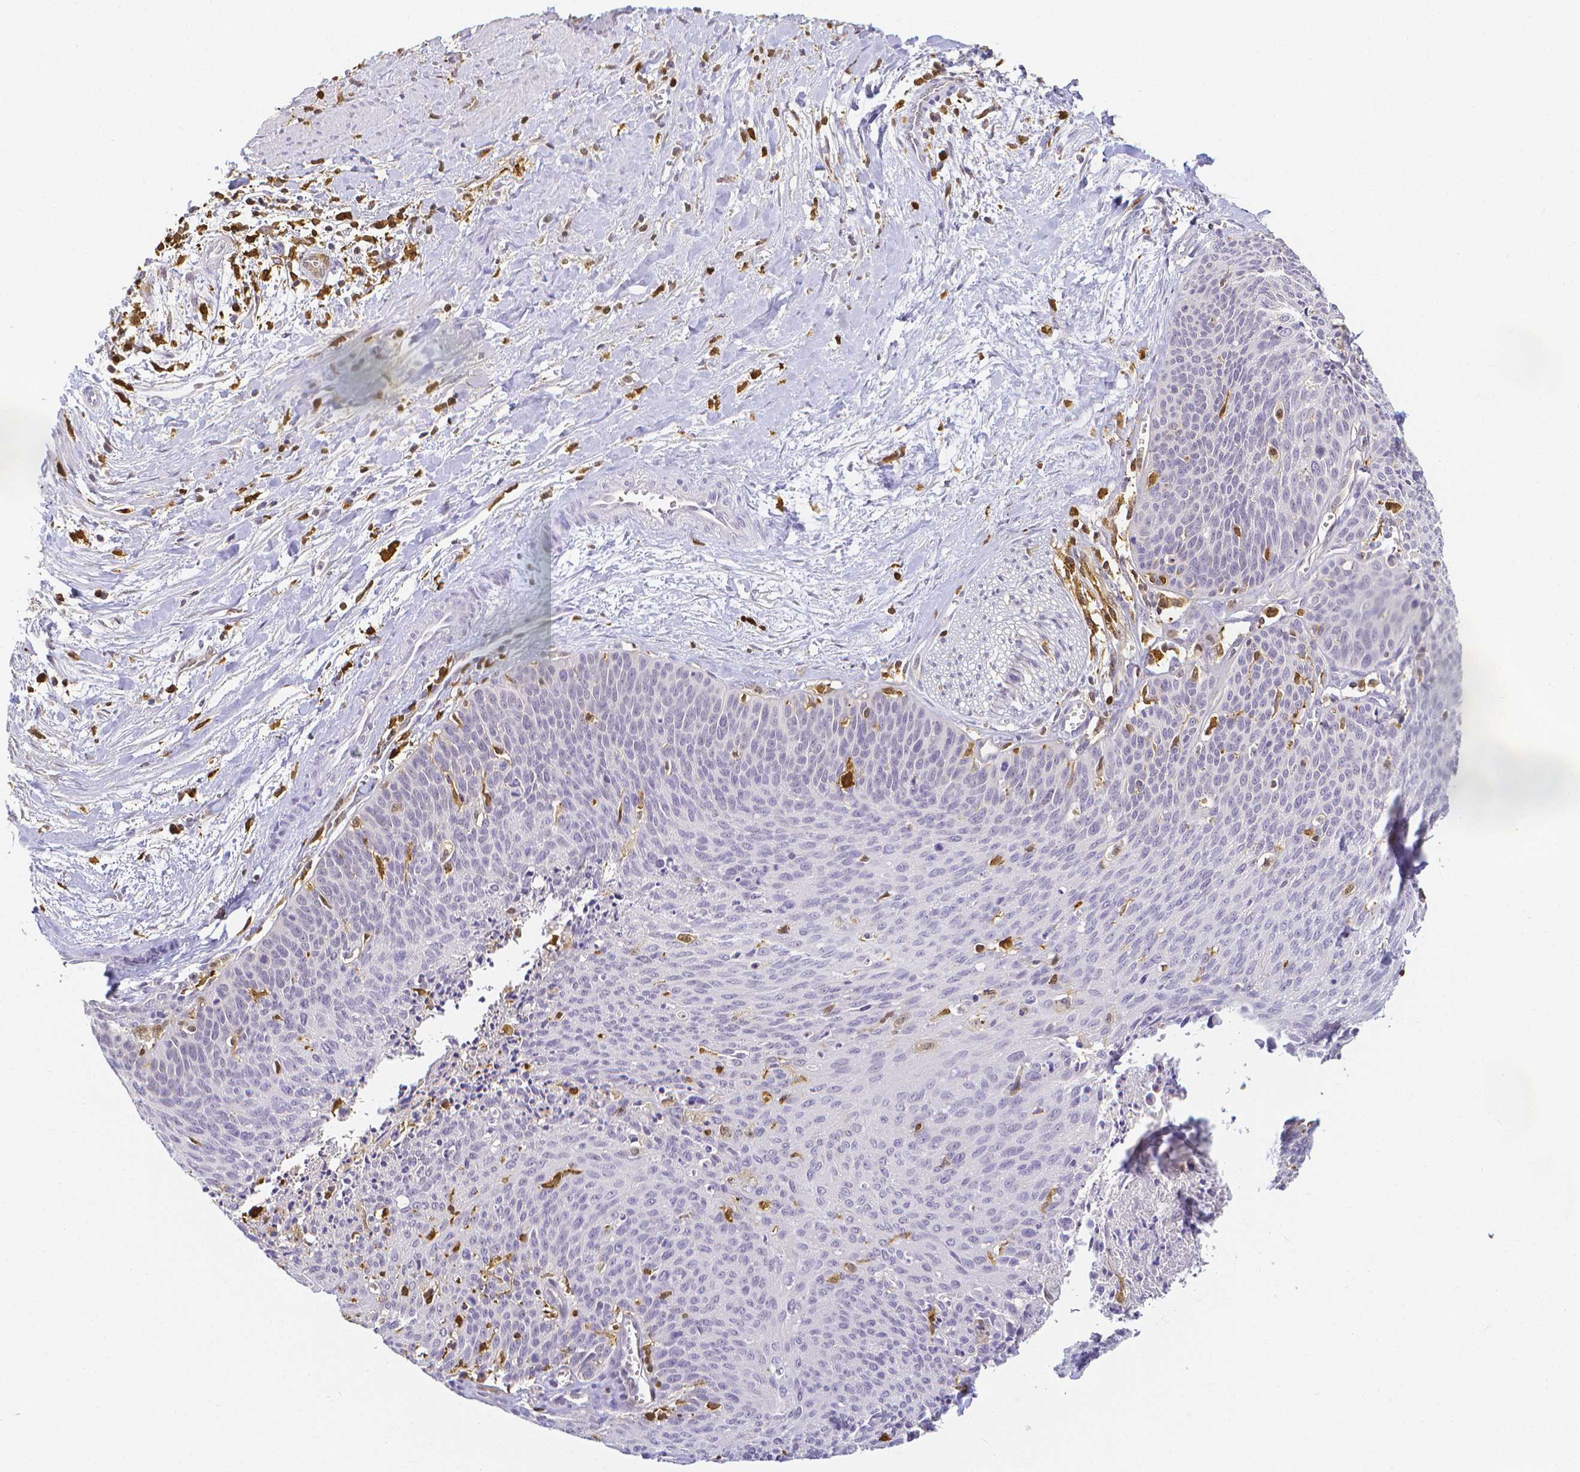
{"staining": {"intensity": "negative", "quantity": "none", "location": "none"}, "tissue": "cervical cancer", "cell_type": "Tumor cells", "image_type": "cancer", "snomed": [{"axis": "morphology", "description": "Squamous cell carcinoma, NOS"}, {"axis": "topography", "description": "Cervix"}], "caption": "Immunohistochemistry (IHC) of human cervical squamous cell carcinoma shows no positivity in tumor cells.", "gene": "COTL1", "patient": {"sex": "female", "age": 55}}